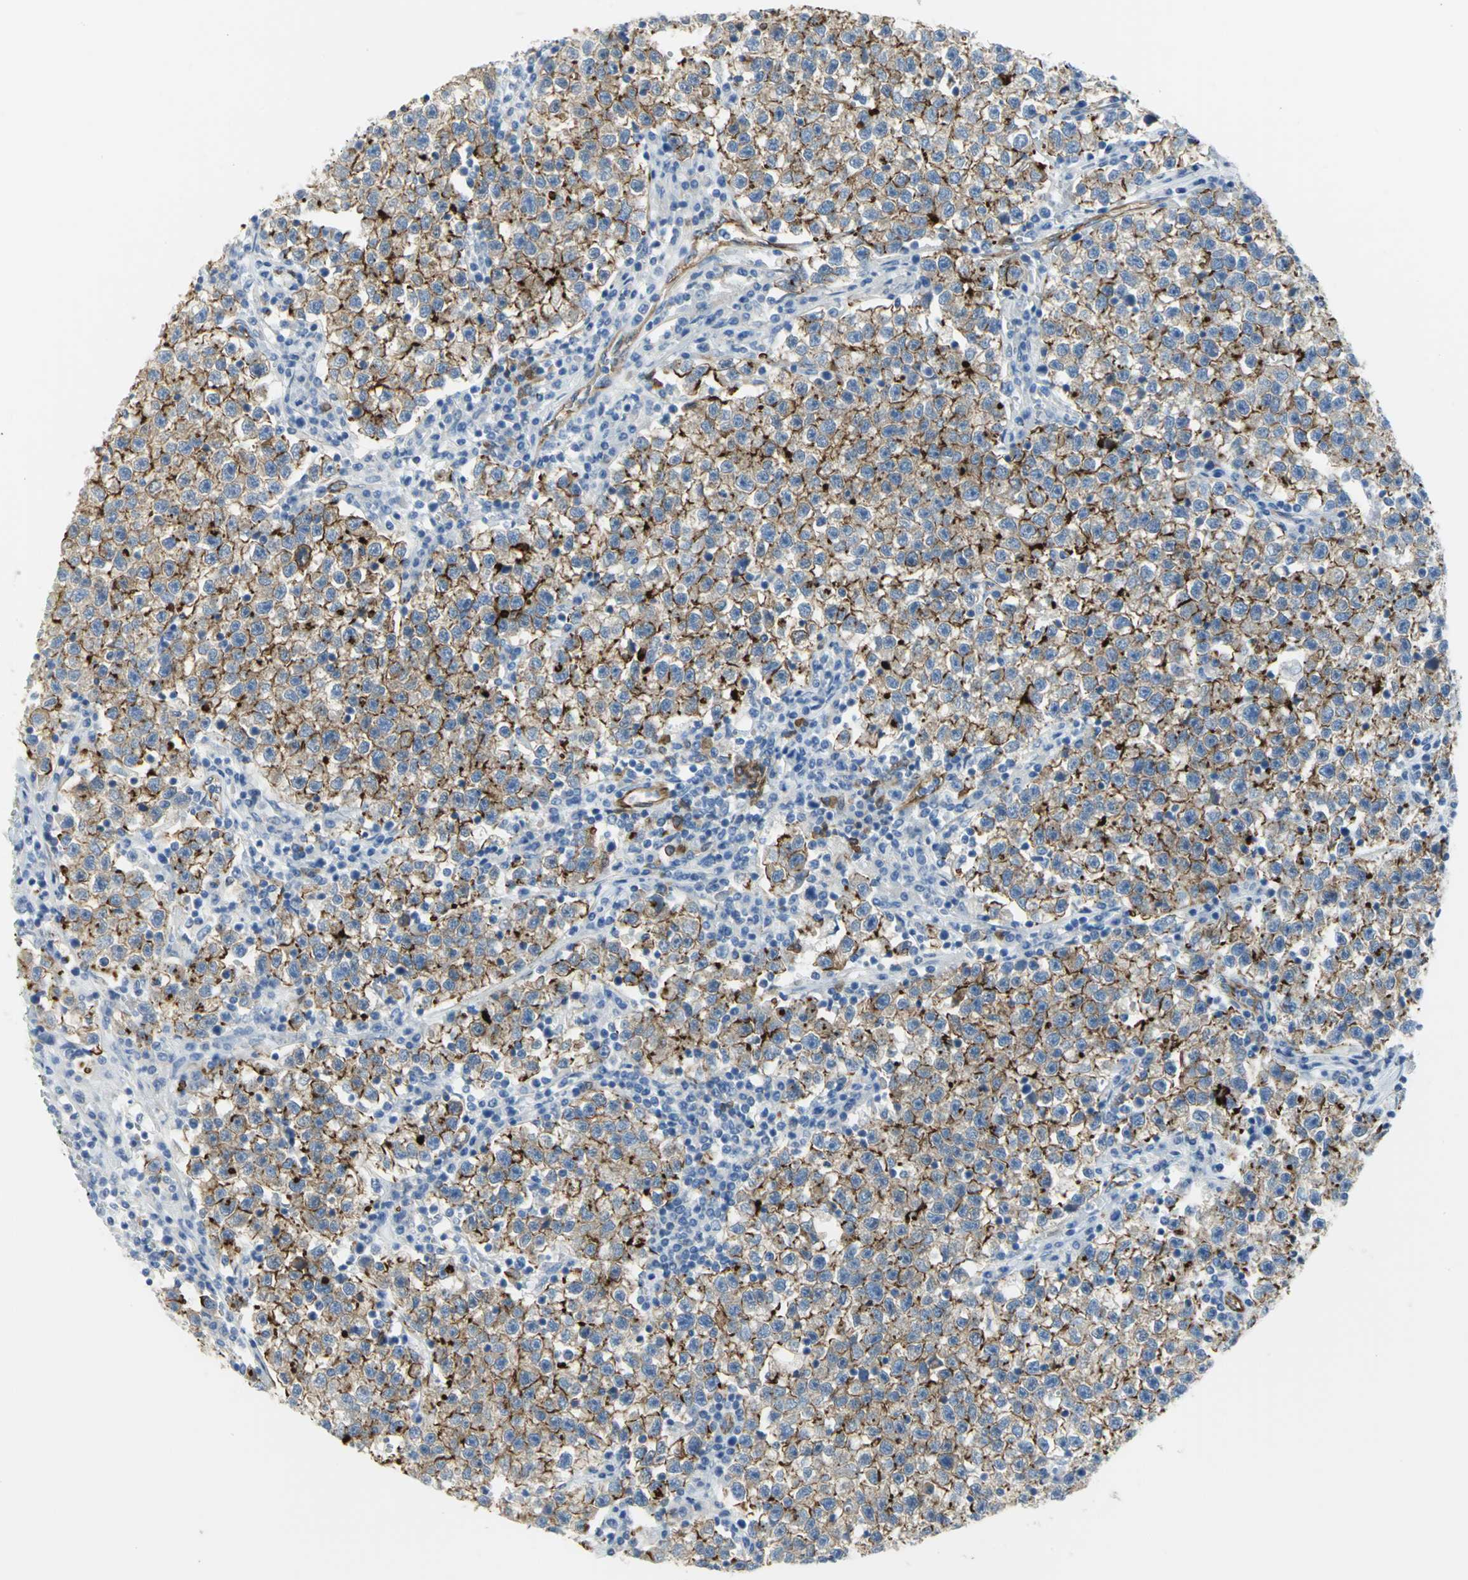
{"staining": {"intensity": "strong", "quantity": ">75%", "location": "cytoplasmic/membranous"}, "tissue": "testis cancer", "cell_type": "Tumor cells", "image_type": "cancer", "snomed": [{"axis": "morphology", "description": "Seminoma, NOS"}, {"axis": "topography", "description": "Testis"}], "caption": "This histopathology image exhibits seminoma (testis) stained with immunohistochemistry (IHC) to label a protein in brown. The cytoplasmic/membranous of tumor cells show strong positivity for the protein. Nuclei are counter-stained blue.", "gene": "FLNB", "patient": {"sex": "male", "age": 22}}